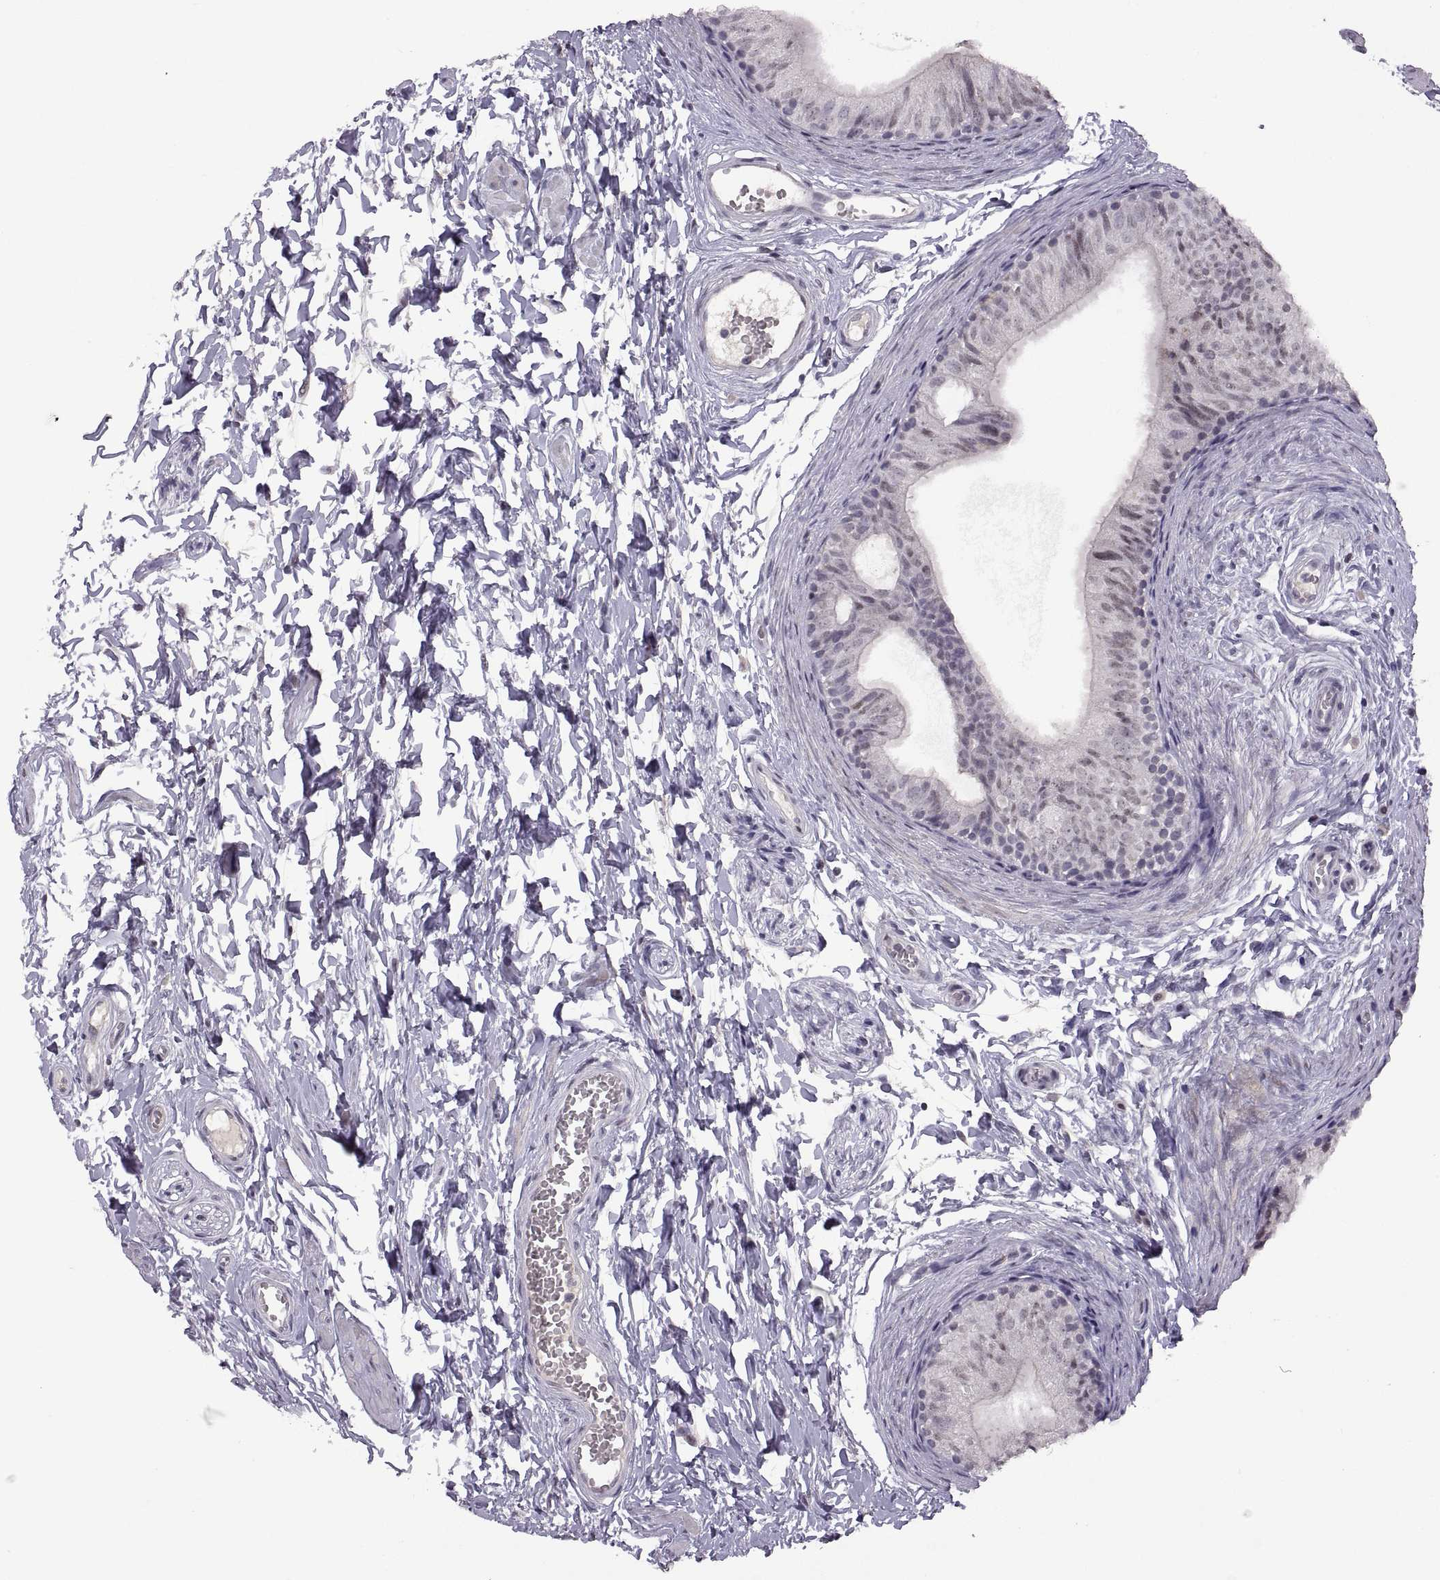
{"staining": {"intensity": "negative", "quantity": "none", "location": "none"}, "tissue": "epididymis", "cell_type": "Glandular cells", "image_type": "normal", "snomed": [{"axis": "morphology", "description": "Normal tissue, NOS"}, {"axis": "topography", "description": "Epididymis"}], "caption": "Protein analysis of normal epididymis displays no significant expression in glandular cells.", "gene": "NEK2", "patient": {"sex": "male", "age": 22}}